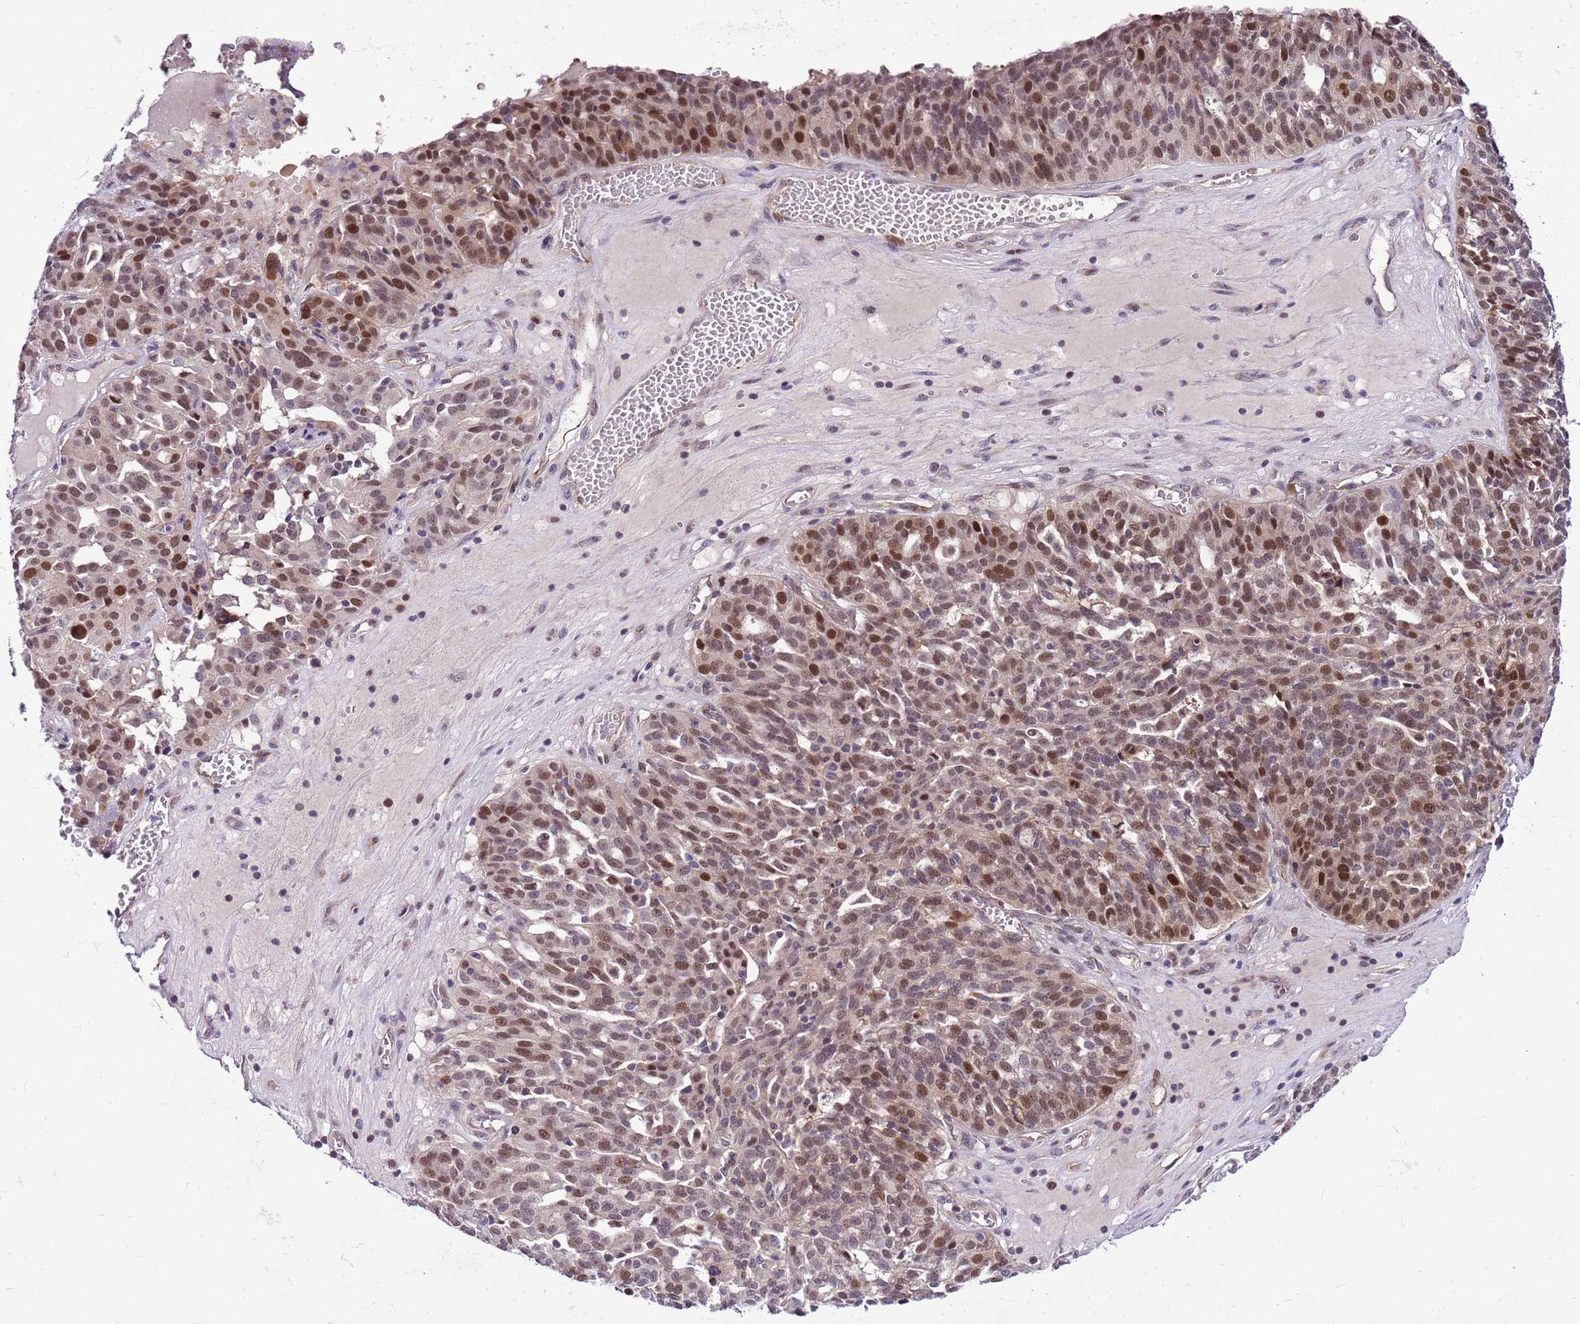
{"staining": {"intensity": "moderate", "quantity": ">75%", "location": "nuclear"}, "tissue": "ovarian cancer", "cell_type": "Tumor cells", "image_type": "cancer", "snomed": [{"axis": "morphology", "description": "Cystadenocarcinoma, serous, NOS"}, {"axis": "topography", "description": "Ovary"}], "caption": "Ovarian cancer stained for a protein reveals moderate nuclear positivity in tumor cells.", "gene": "POLE3", "patient": {"sex": "female", "age": 59}}